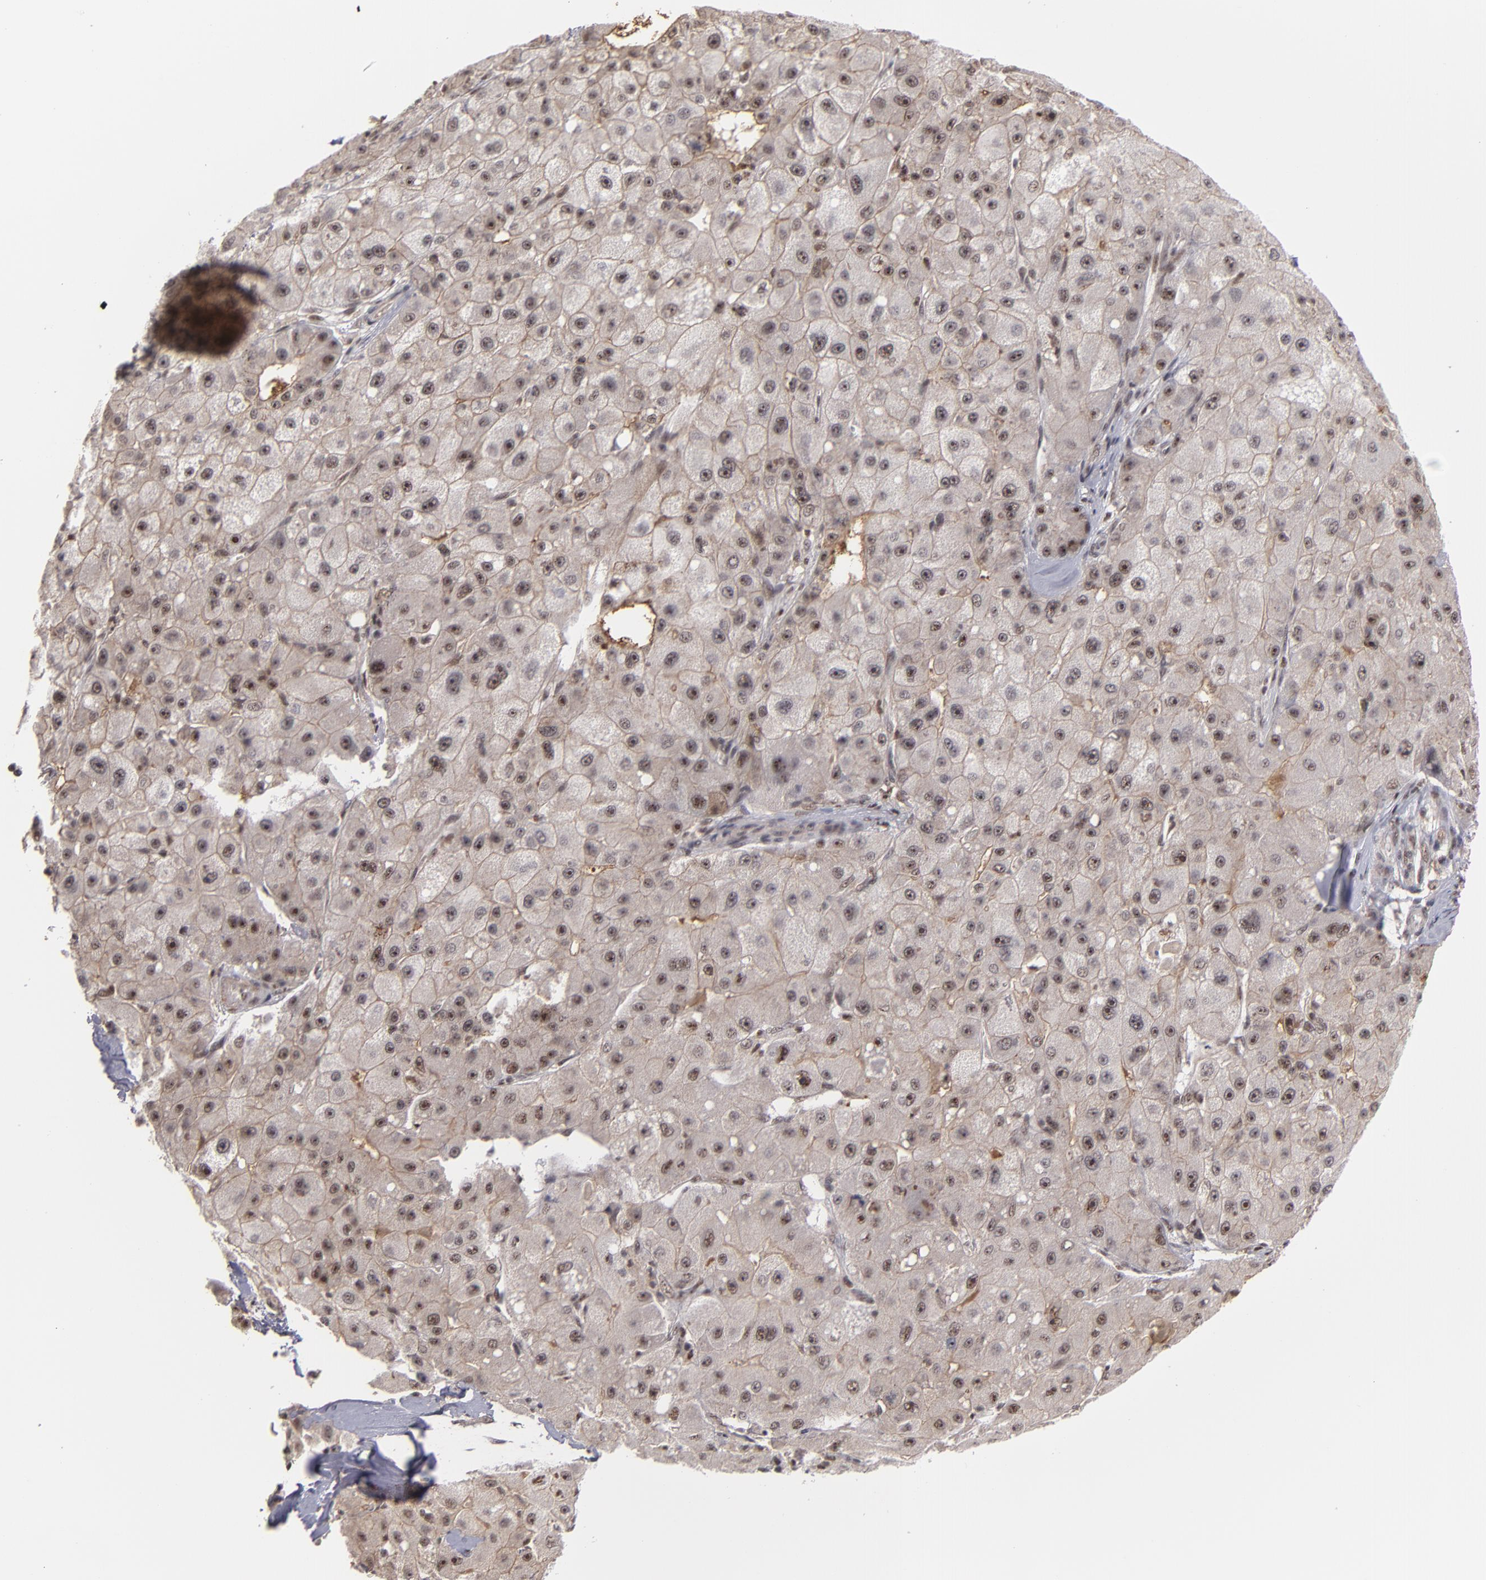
{"staining": {"intensity": "moderate", "quantity": "25%-75%", "location": "nuclear"}, "tissue": "liver cancer", "cell_type": "Tumor cells", "image_type": "cancer", "snomed": [{"axis": "morphology", "description": "Carcinoma, Hepatocellular, NOS"}, {"axis": "topography", "description": "Liver"}], "caption": "The photomicrograph exhibits immunohistochemical staining of liver cancer. There is moderate nuclear expression is present in approximately 25%-75% of tumor cells.", "gene": "ZNF234", "patient": {"sex": "male", "age": 80}}